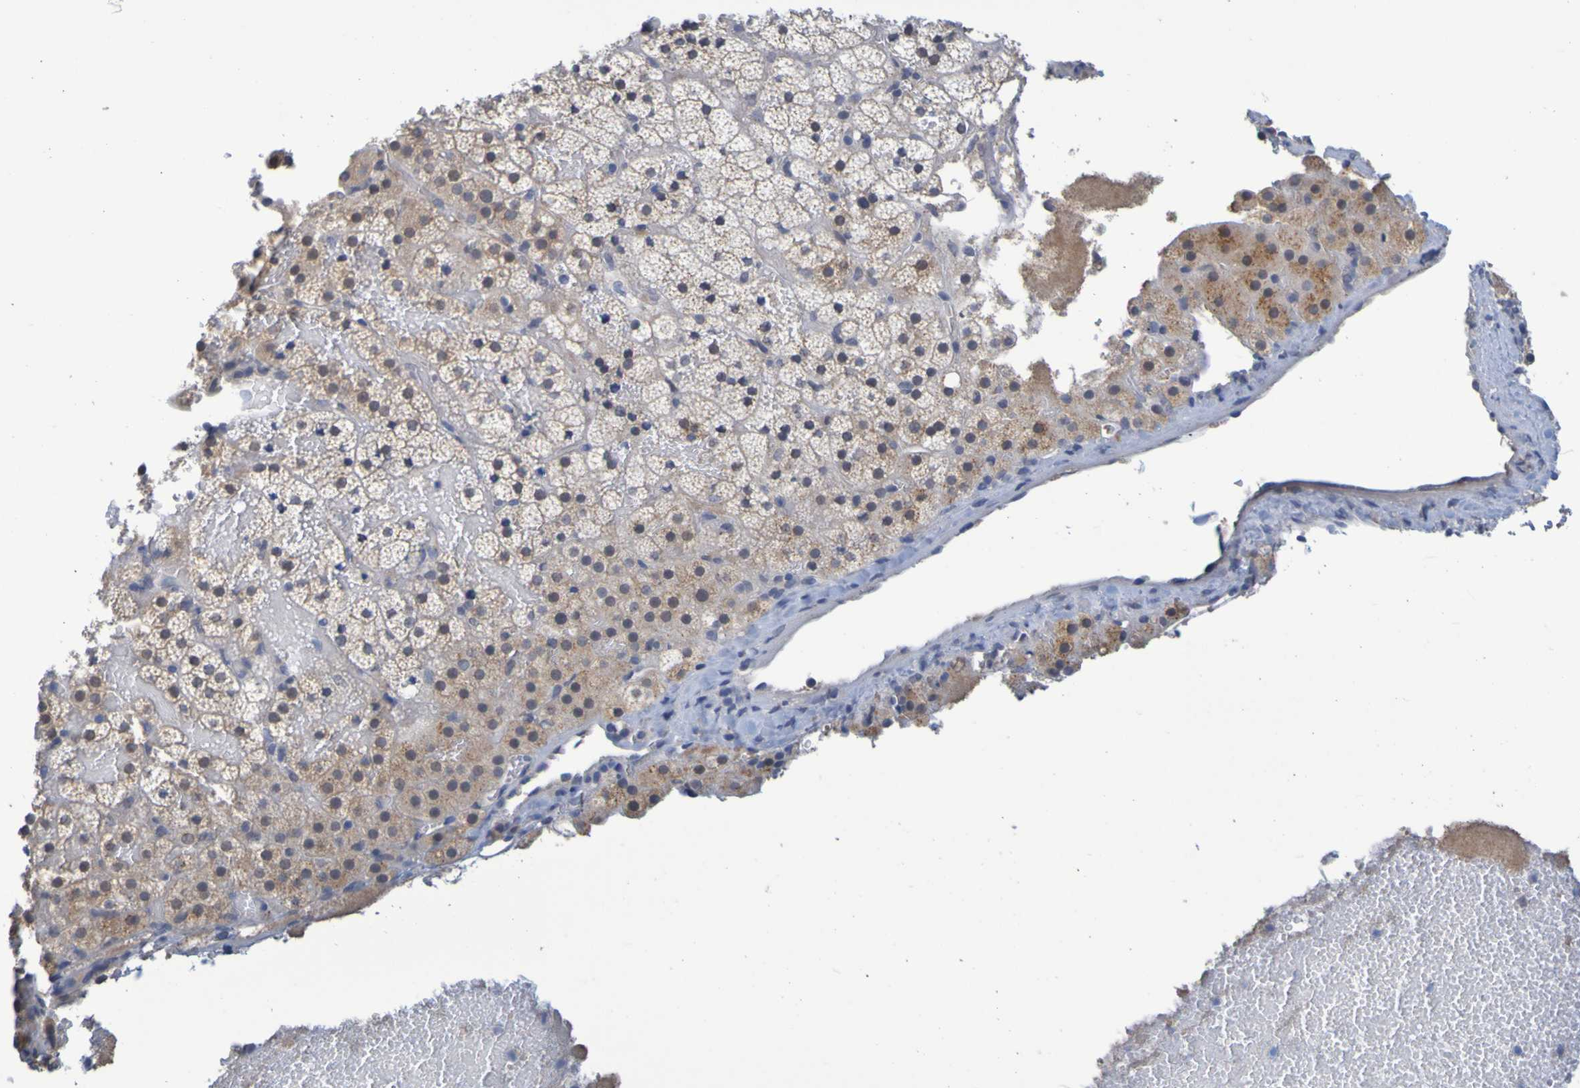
{"staining": {"intensity": "weak", "quantity": "25%-75%", "location": "cytoplasmic/membranous"}, "tissue": "adrenal gland", "cell_type": "Glandular cells", "image_type": "normal", "snomed": [{"axis": "morphology", "description": "Normal tissue, NOS"}, {"axis": "topography", "description": "Adrenal gland"}], "caption": "This histopathology image displays IHC staining of normal adrenal gland, with low weak cytoplasmic/membranous positivity in about 25%-75% of glandular cells.", "gene": "ENDOU", "patient": {"sex": "female", "age": 59}}